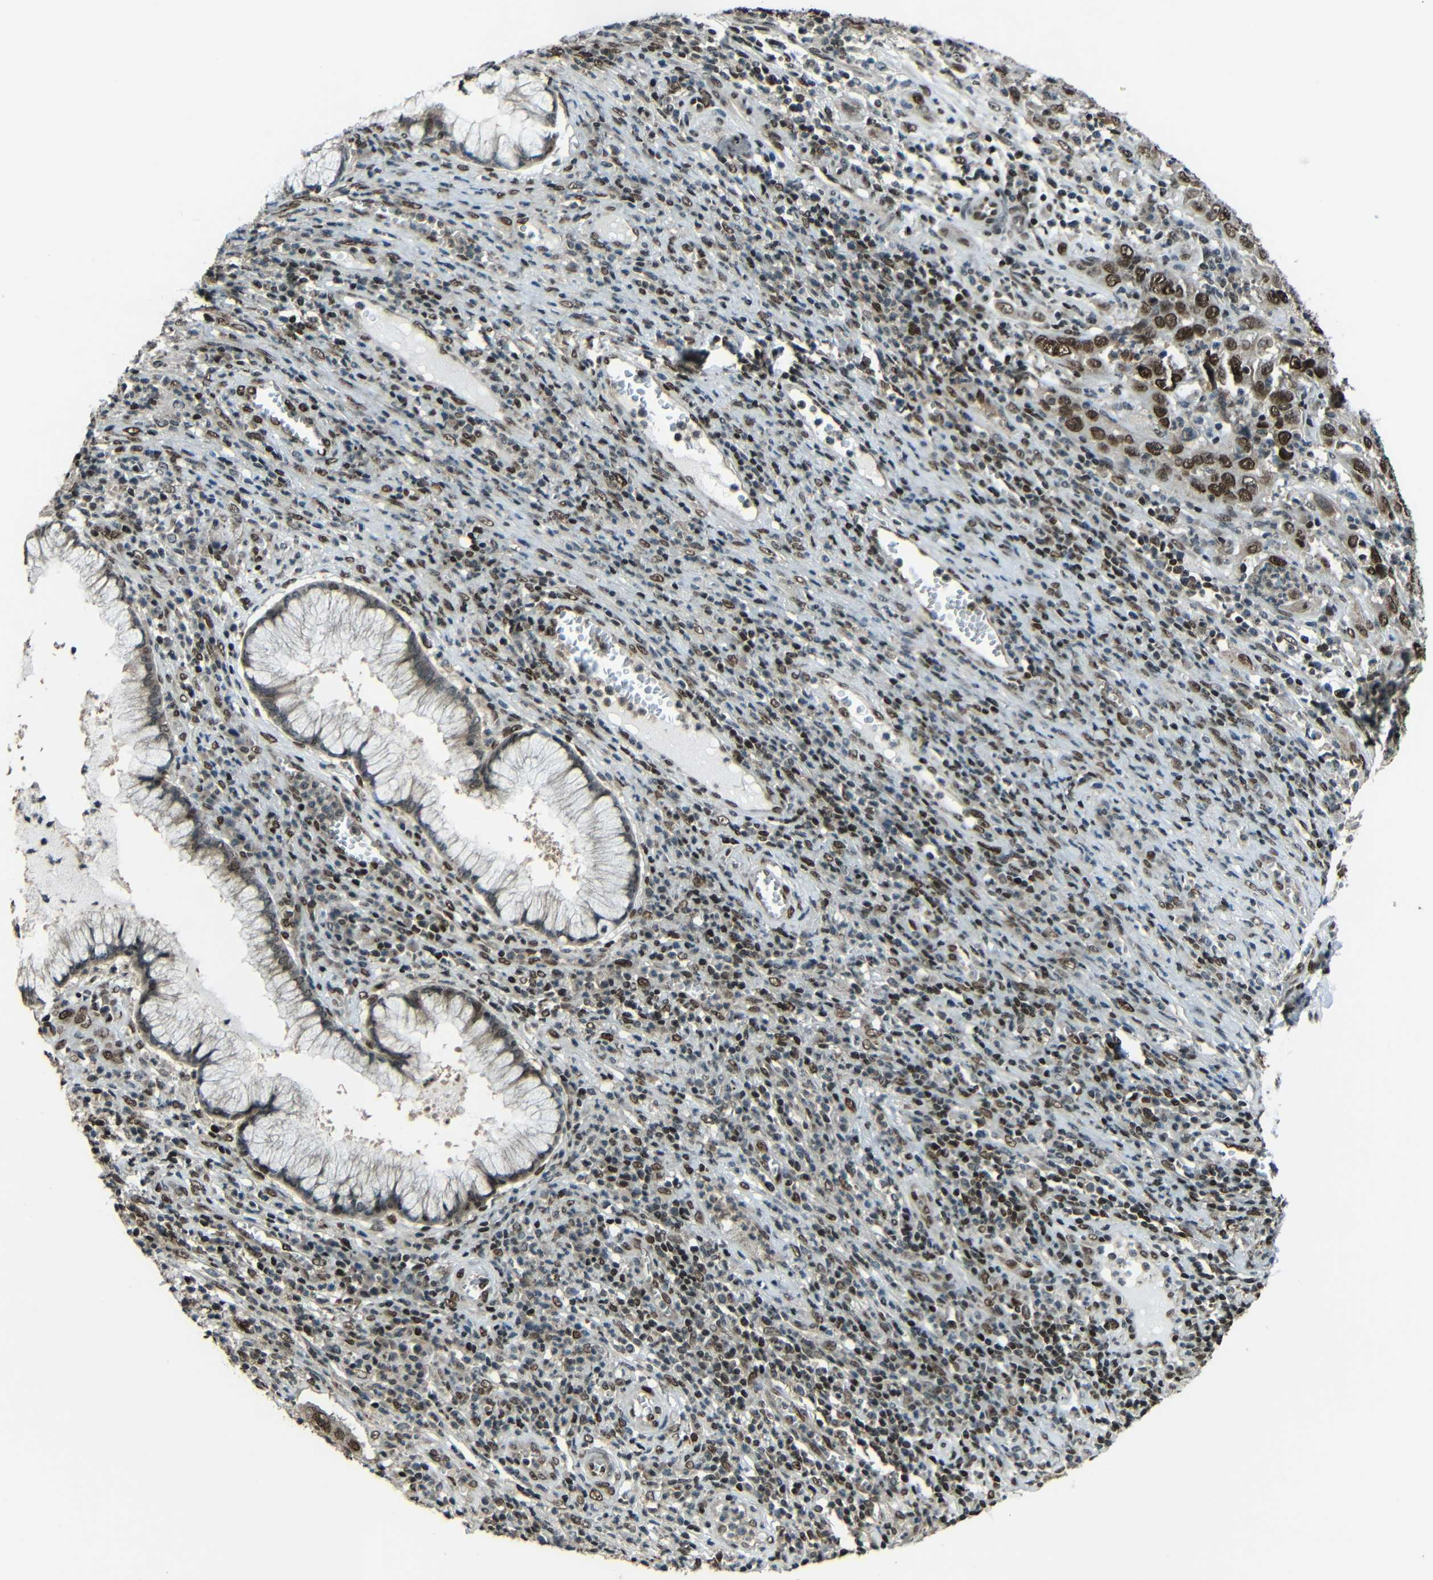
{"staining": {"intensity": "strong", "quantity": ">75%", "location": "nuclear"}, "tissue": "cervical cancer", "cell_type": "Tumor cells", "image_type": "cancer", "snomed": [{"axis": "morphology", "description": "Squamous cell carcinoma, NOS"}, {"axis": "topography", "description": "Cervix"}], "caption": "A micrograph showing strong nuclear expression in about >75% of tumor cells in squamous cell carcinoma (cervical), as visualized by brown immunohistochemical staining.", "gene": "PSIP1", "patient": {"sex": "female", "age": 32}}